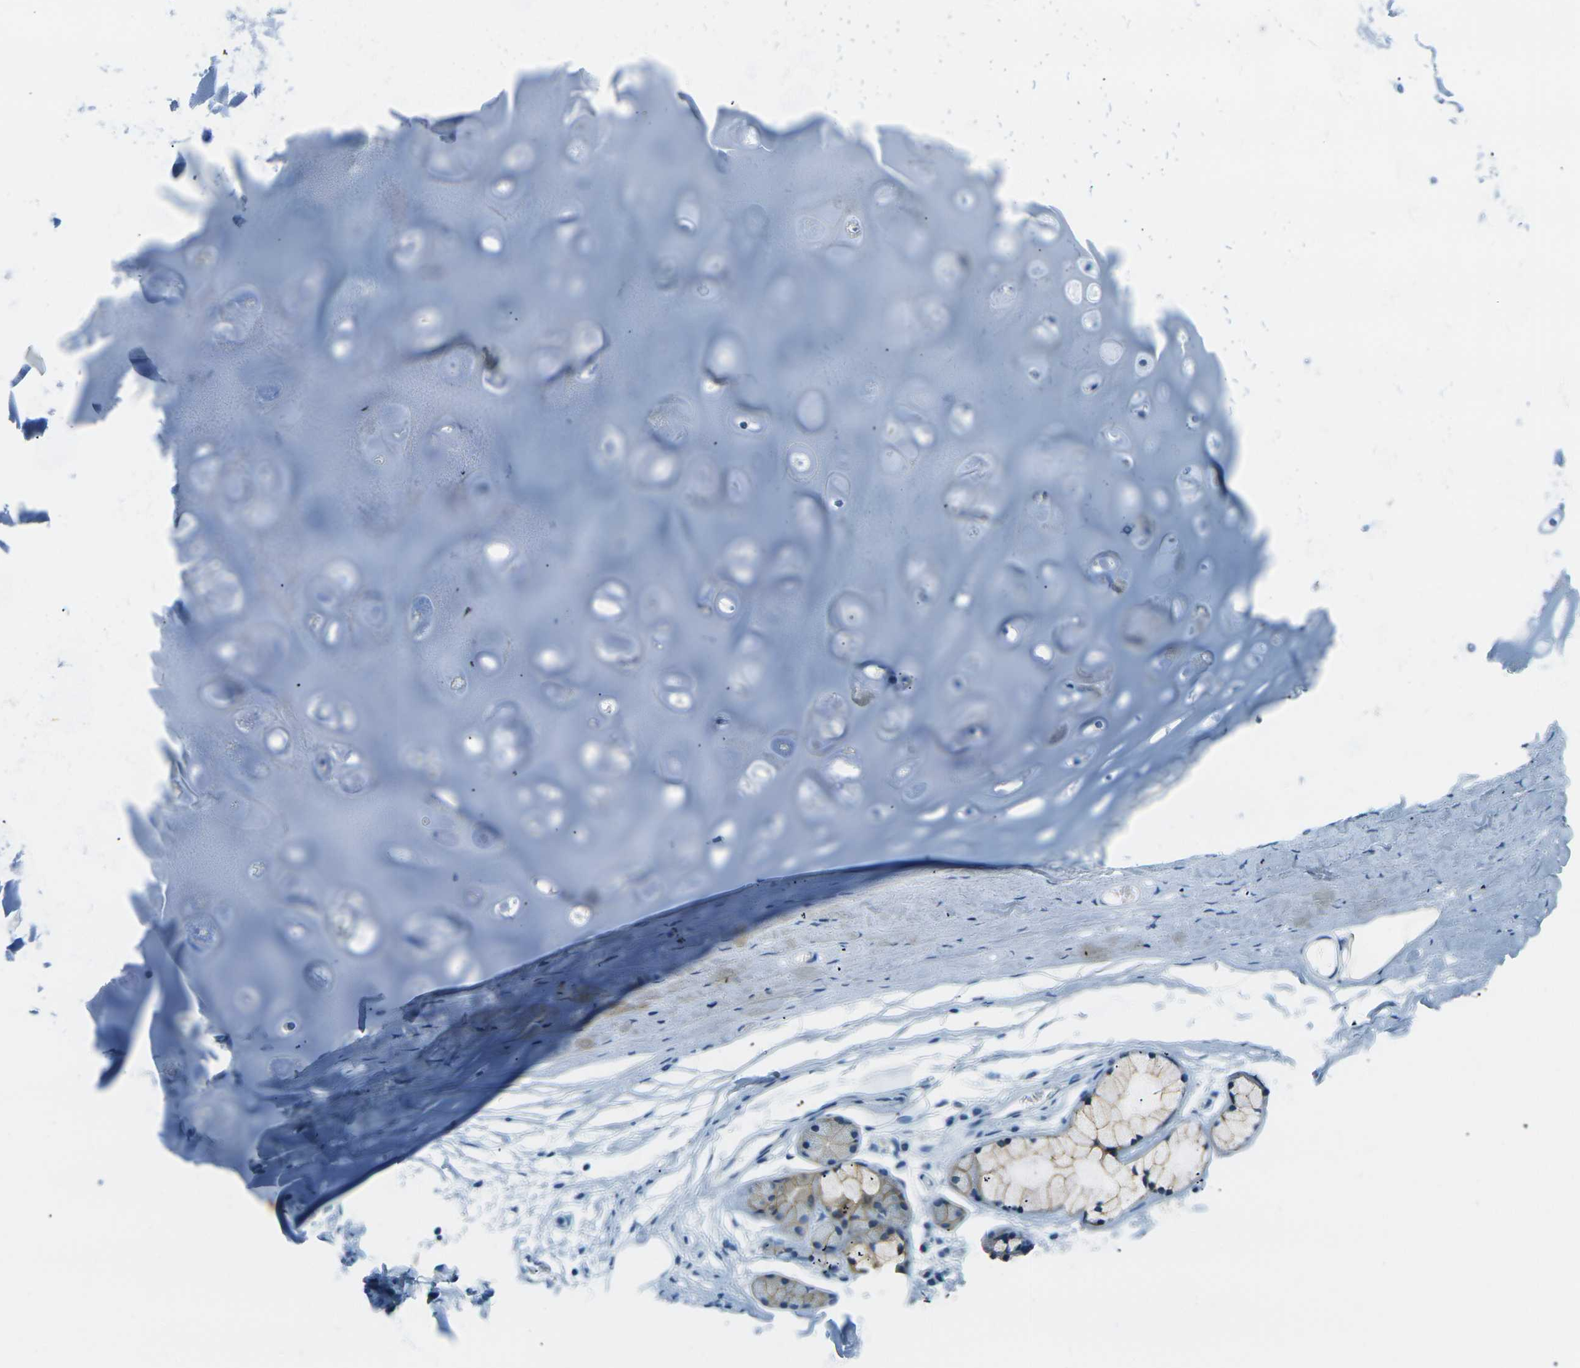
{"staining": {"intensity": "negative", "quantity": "none", "location": "none"}, "tissue": "adipose tissue", "cell_type": "Adipocytes", "image_type": "normal", "snomed": [{"axis": "morphology", "description": "Normal tissue, NOS"}, {"axis": "topography", "description": "Cartilage tissue"}, {"axis": "topography", "description": "Bronchus"}], "caption": "Adipose tissue stained for a protein using IHC shows no positivity adipocytes.", "gene": "OCLN", "patient": {"sex": "female", "age": 73}}